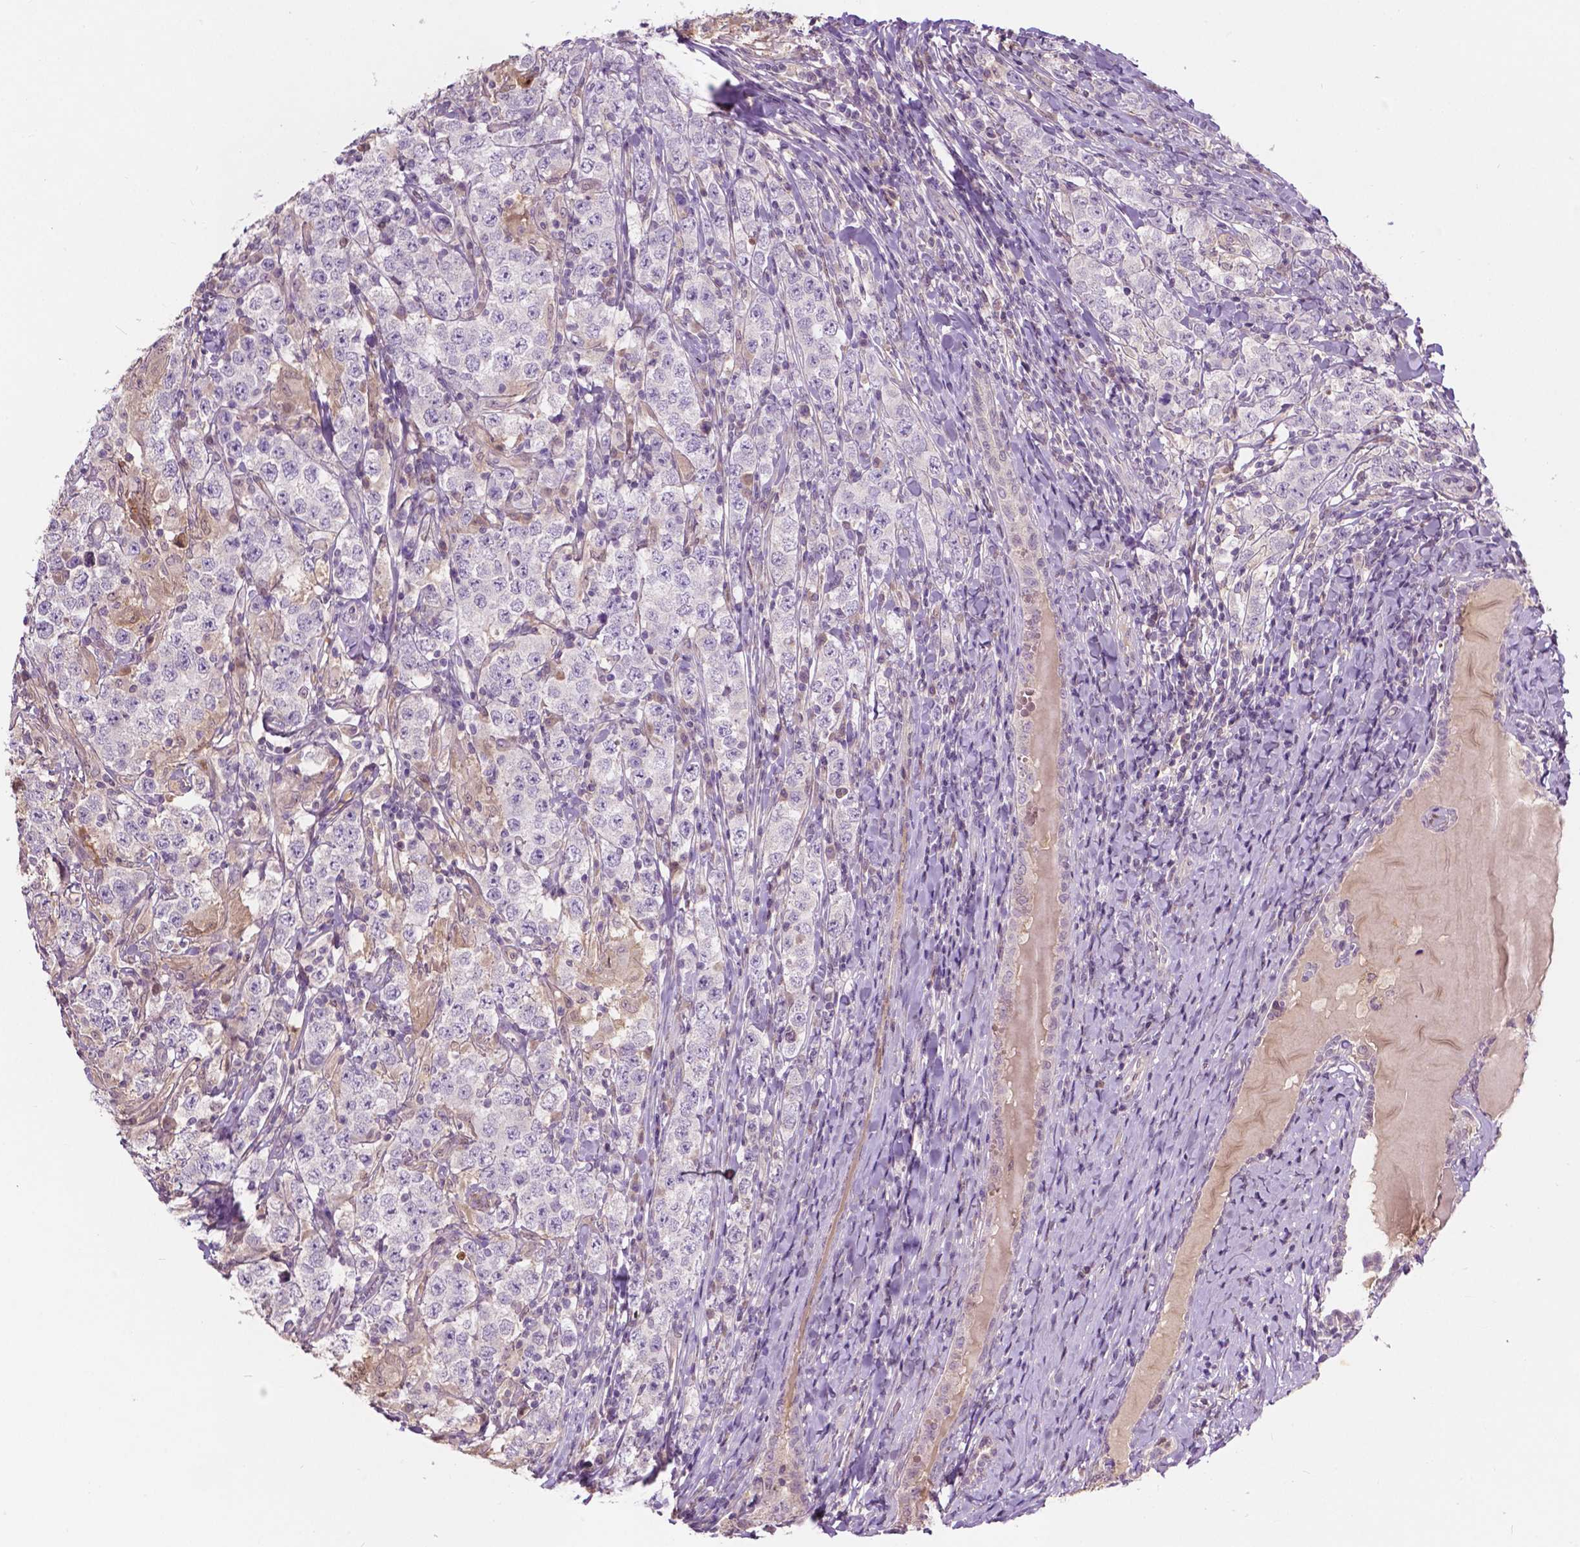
{"staining": {"intensity": "negative", "quantity": "none", "location": "none"}, "tissue": "testis cancer", "cell_type": "Tumor cells", "image_type": "cancer", "snomed": [{"axis": "morphology", "description": "Seminoma, NOS"}, {"axis": "morphology", "description": "Carcinoma, Embryonal, NOS"}, {"axis": "topography", "description": "Testis"}], "caption": "Immunohistochemical staining of testis cancer exhibits no significant staining in tumor cells.", "gene": "GPR37", "patient": {"sex": "male", "age": 41}}